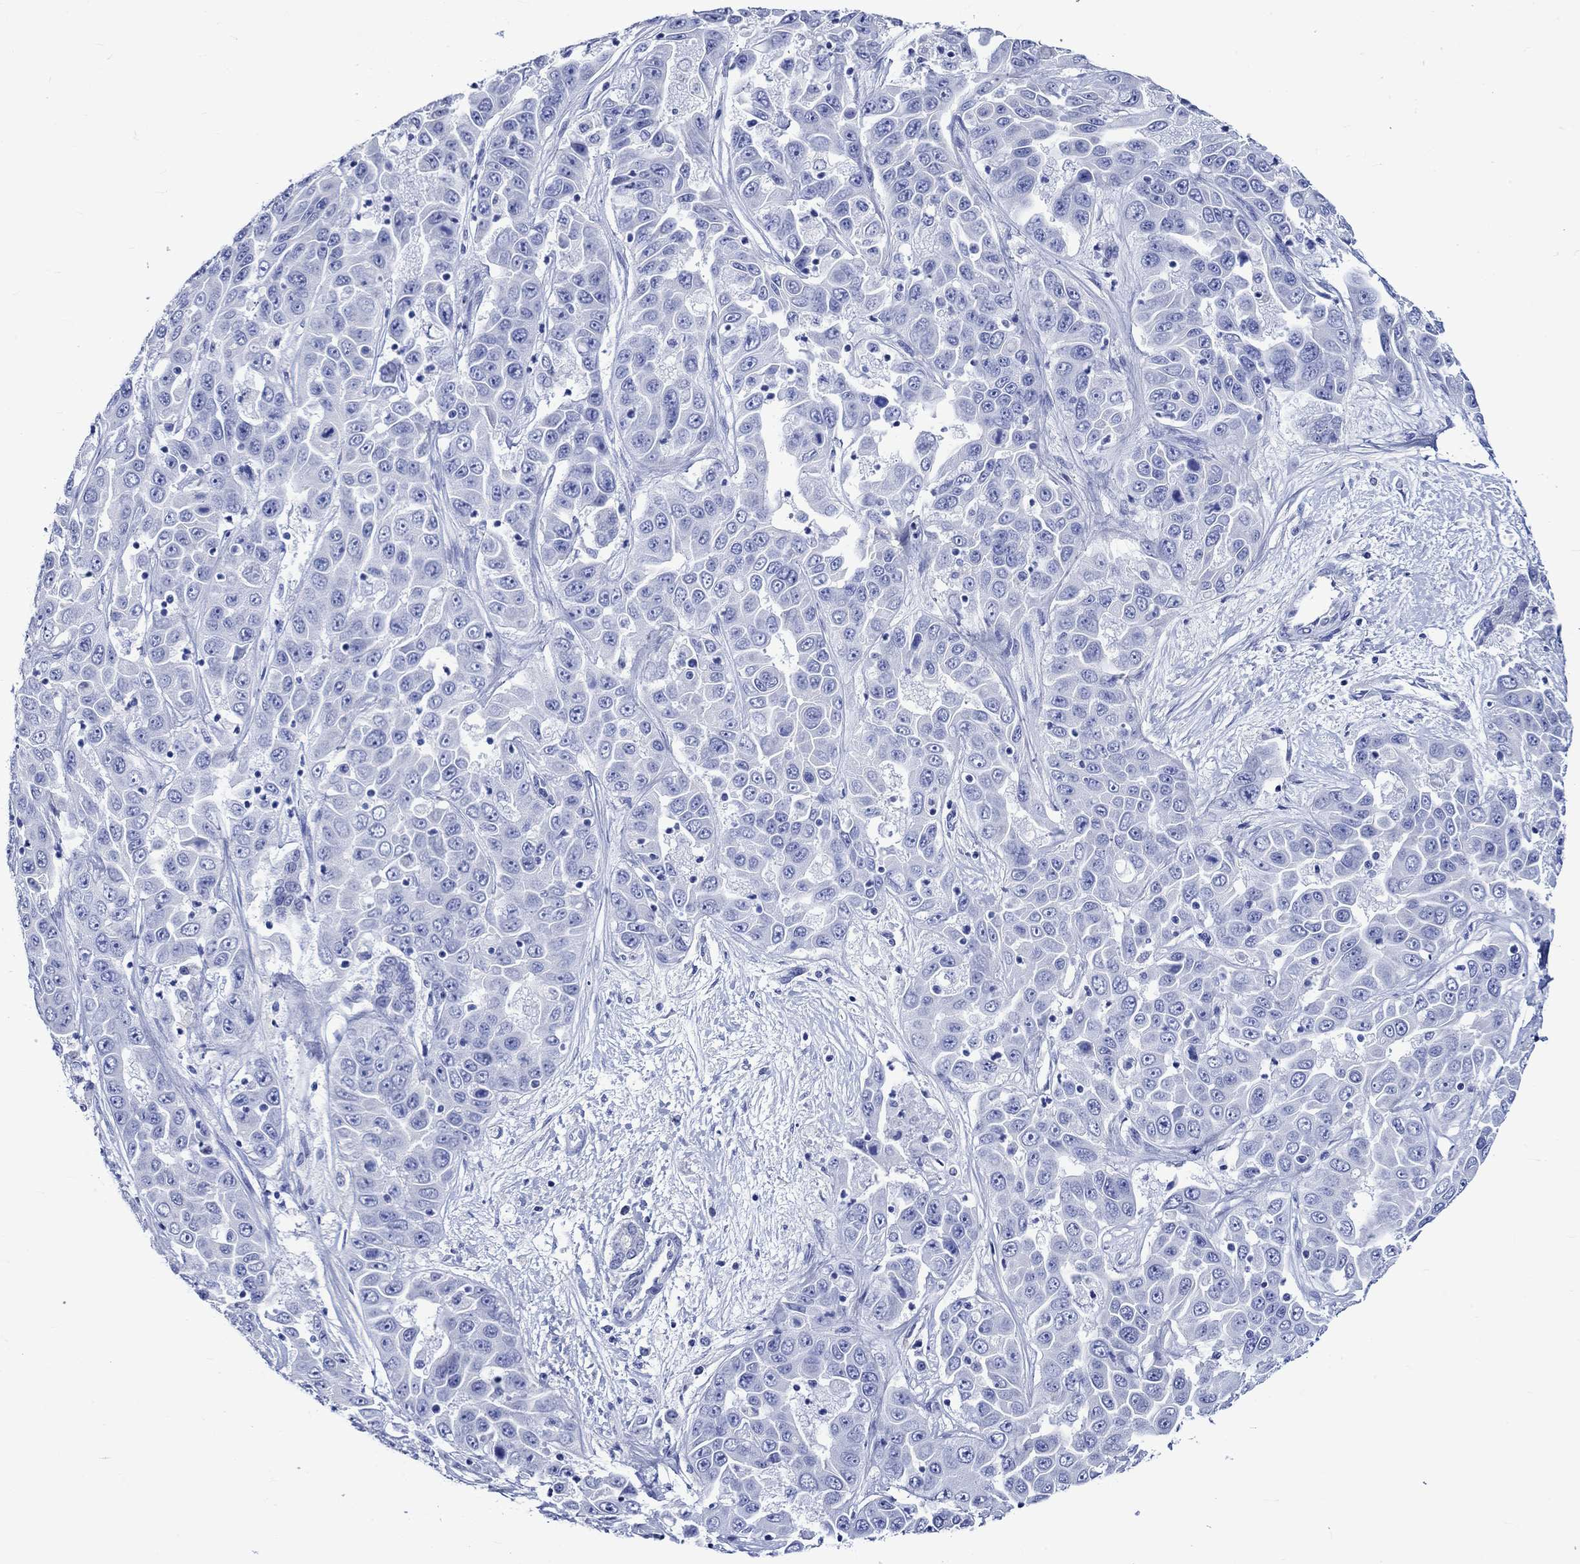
{"staining": {"intensity": "negative", "quantity": "none", "location": "none"}, "tissue": "liver cancer", "cell_type": "Tumor cells", "image_type": "cancer", "snomed": [{"axis": "morphology", "description": "Cholangiocarcinoma"}, {"axis": "topography", "description": "Liver"}], "caption": "This is a micrograph of immunohistochemistry (IHC) staining of liver cholangiocarcinoma, which shows no expression in tumor cells.", "gene": "CRYAB", "patient": {"sex": "female", "age": 52}}